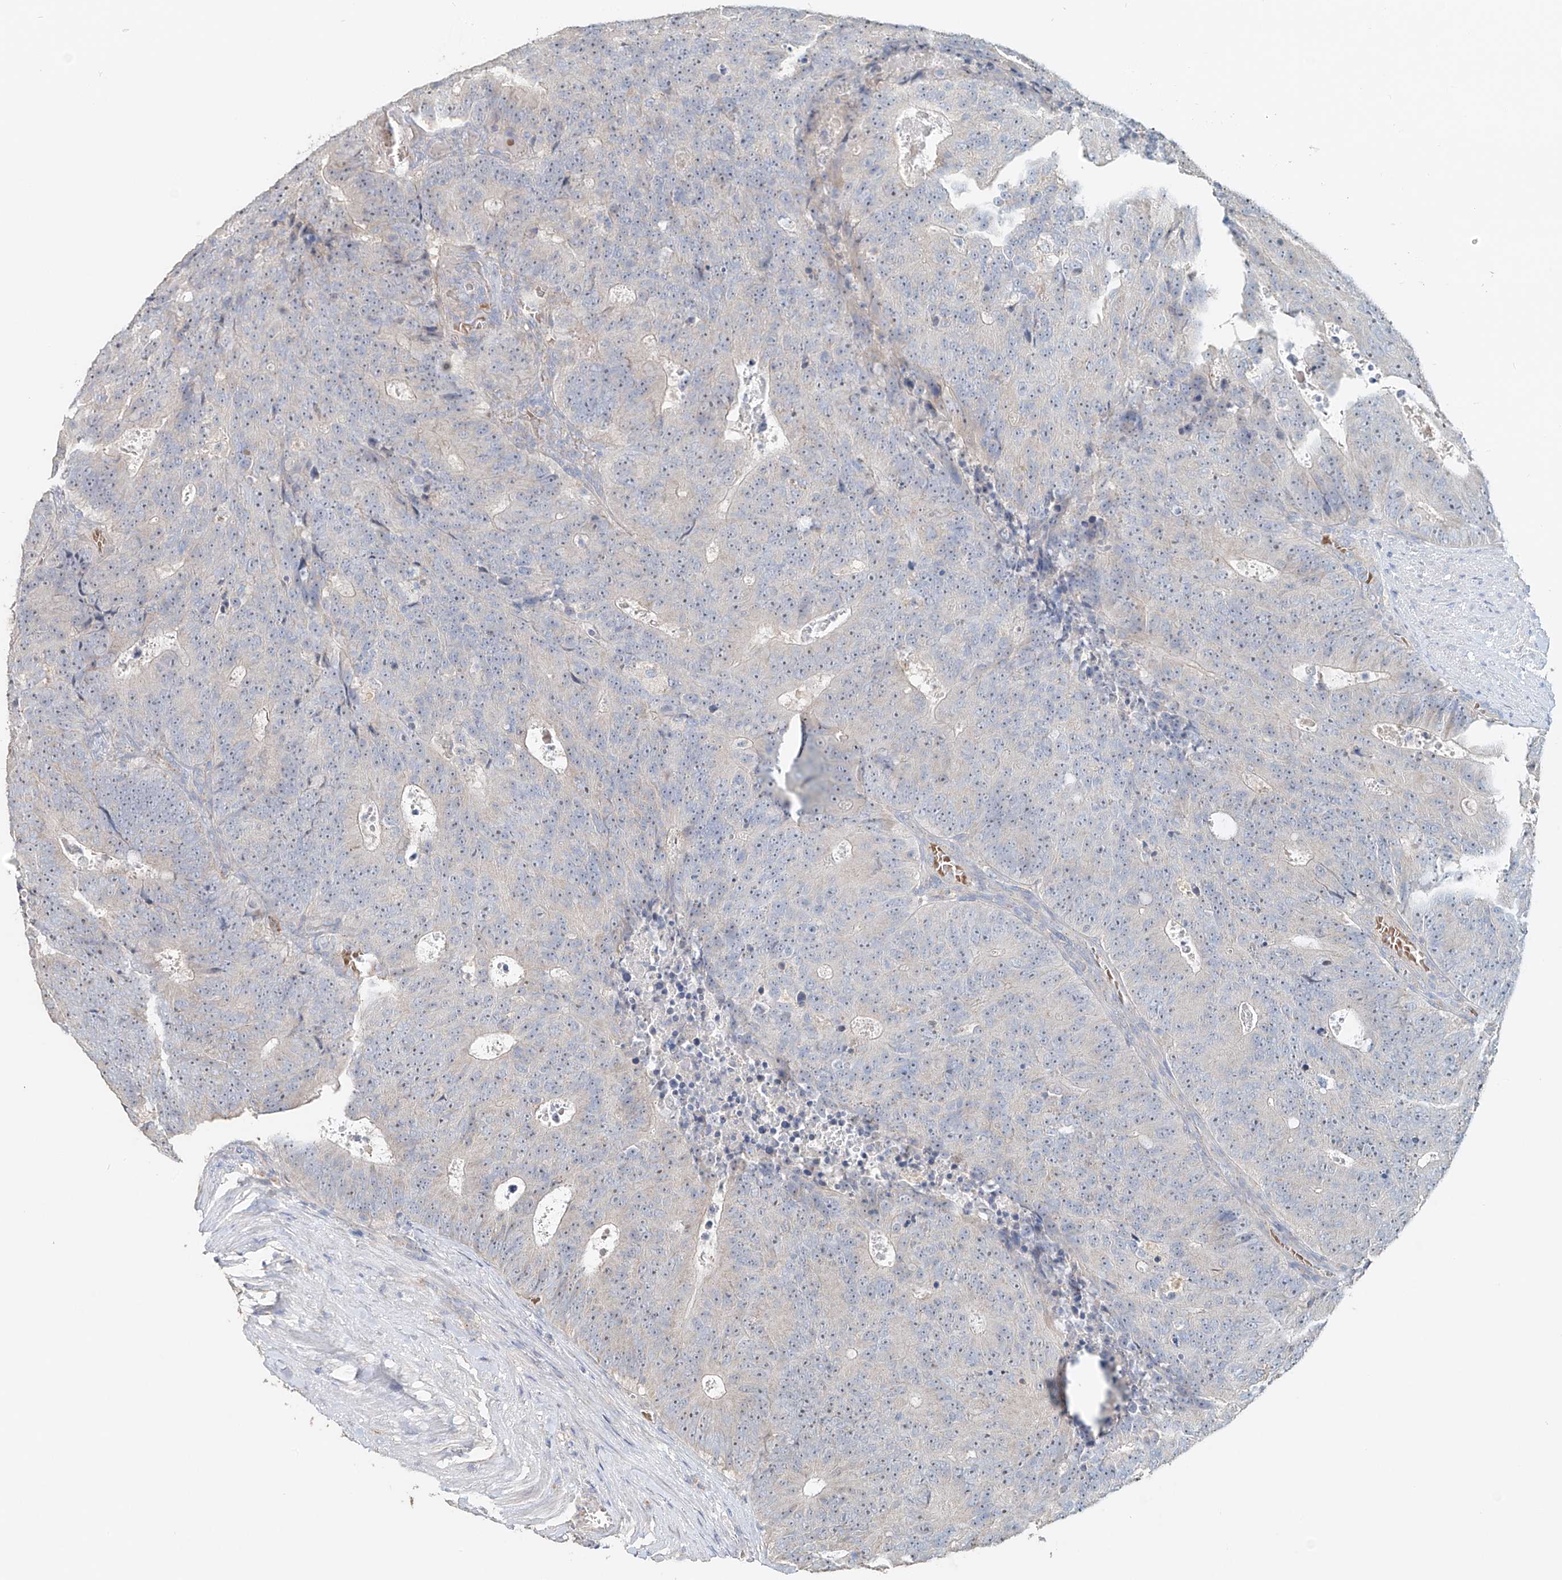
{"staining": {"intensity": "weak", "quantity": "25%-75%", "location": "cytoplasmic/membranous"}, "tissue": "colorectal cancer", "cell_type": "Tumor cells", "image_type": "cancer", "snomed": [{"axis": "morphology", "description": "Adenocarcinoma, NOS"}, {"axis": "topography", "description": "Colon"}], "caption": "An image showing weak cytoplasmic/membranous staining in about 25%-75% of tumor cells in colorectal cancer, as visualized by brown immunohistochemical staining.", "gene": "TRIM47", "patient": {"sex": "male", "age": 87}}